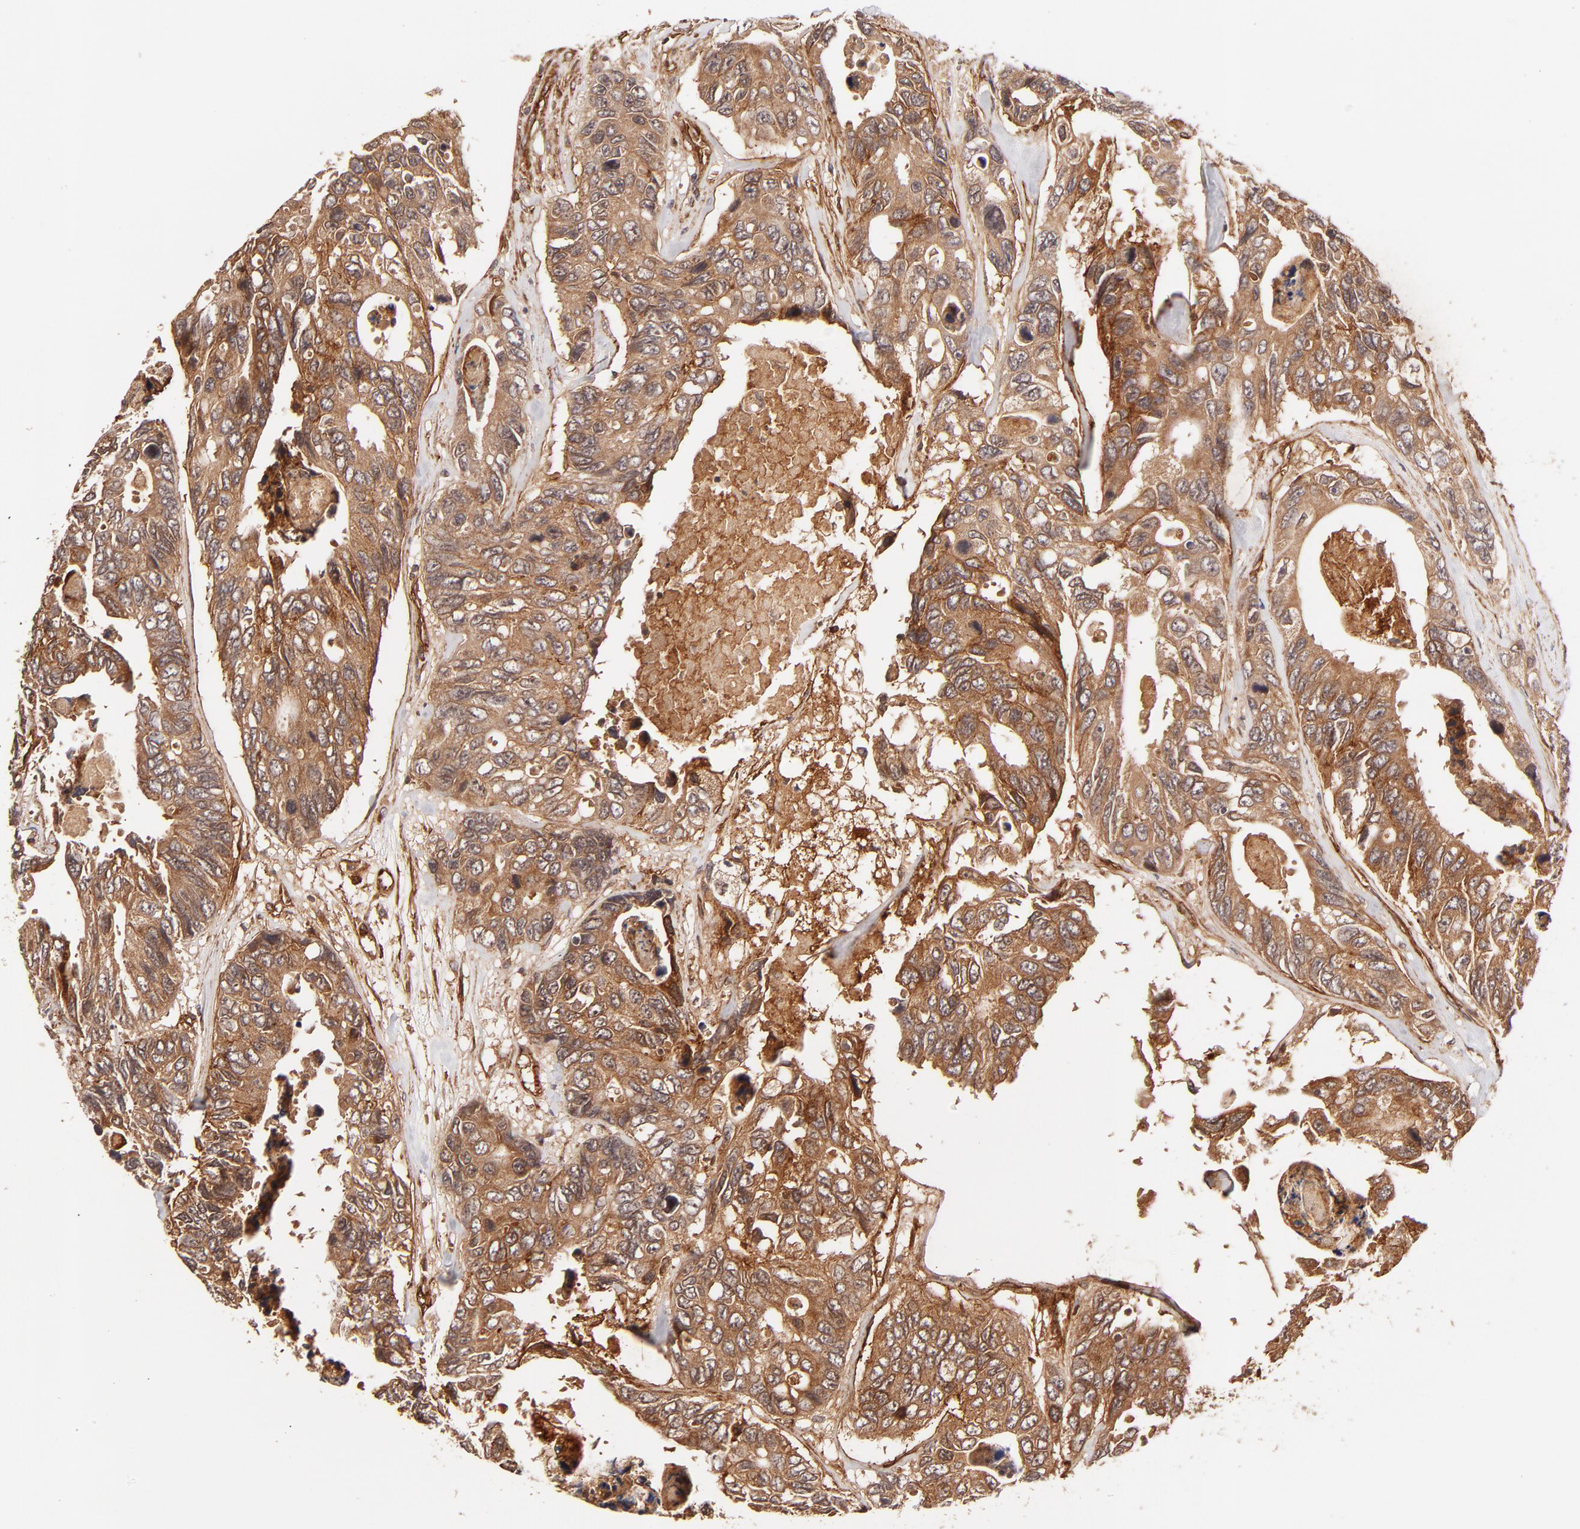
{"staining": {"intensity": "moderate", "quantity": ">75%", "location": "cytoplasmic/membranous"}, "tissue": "colorectal cancer", "cell_type": "Tumor cells", "image_type": "cancer", "snomed": [{"axis": "morphology", "description": "Adenocarcinoma, NOS"}, {"axis": "topography", "description": "Colon"}], "caption": "Immunohistochemistry (IHC) of colorectal adenocarcinoma displays medium levels of moderate cytoplasmic/membranous positivity in approximately >75% of tumor cells.", "gene": "ITGB1", "patient": {"sex": "female", "age": 86}}